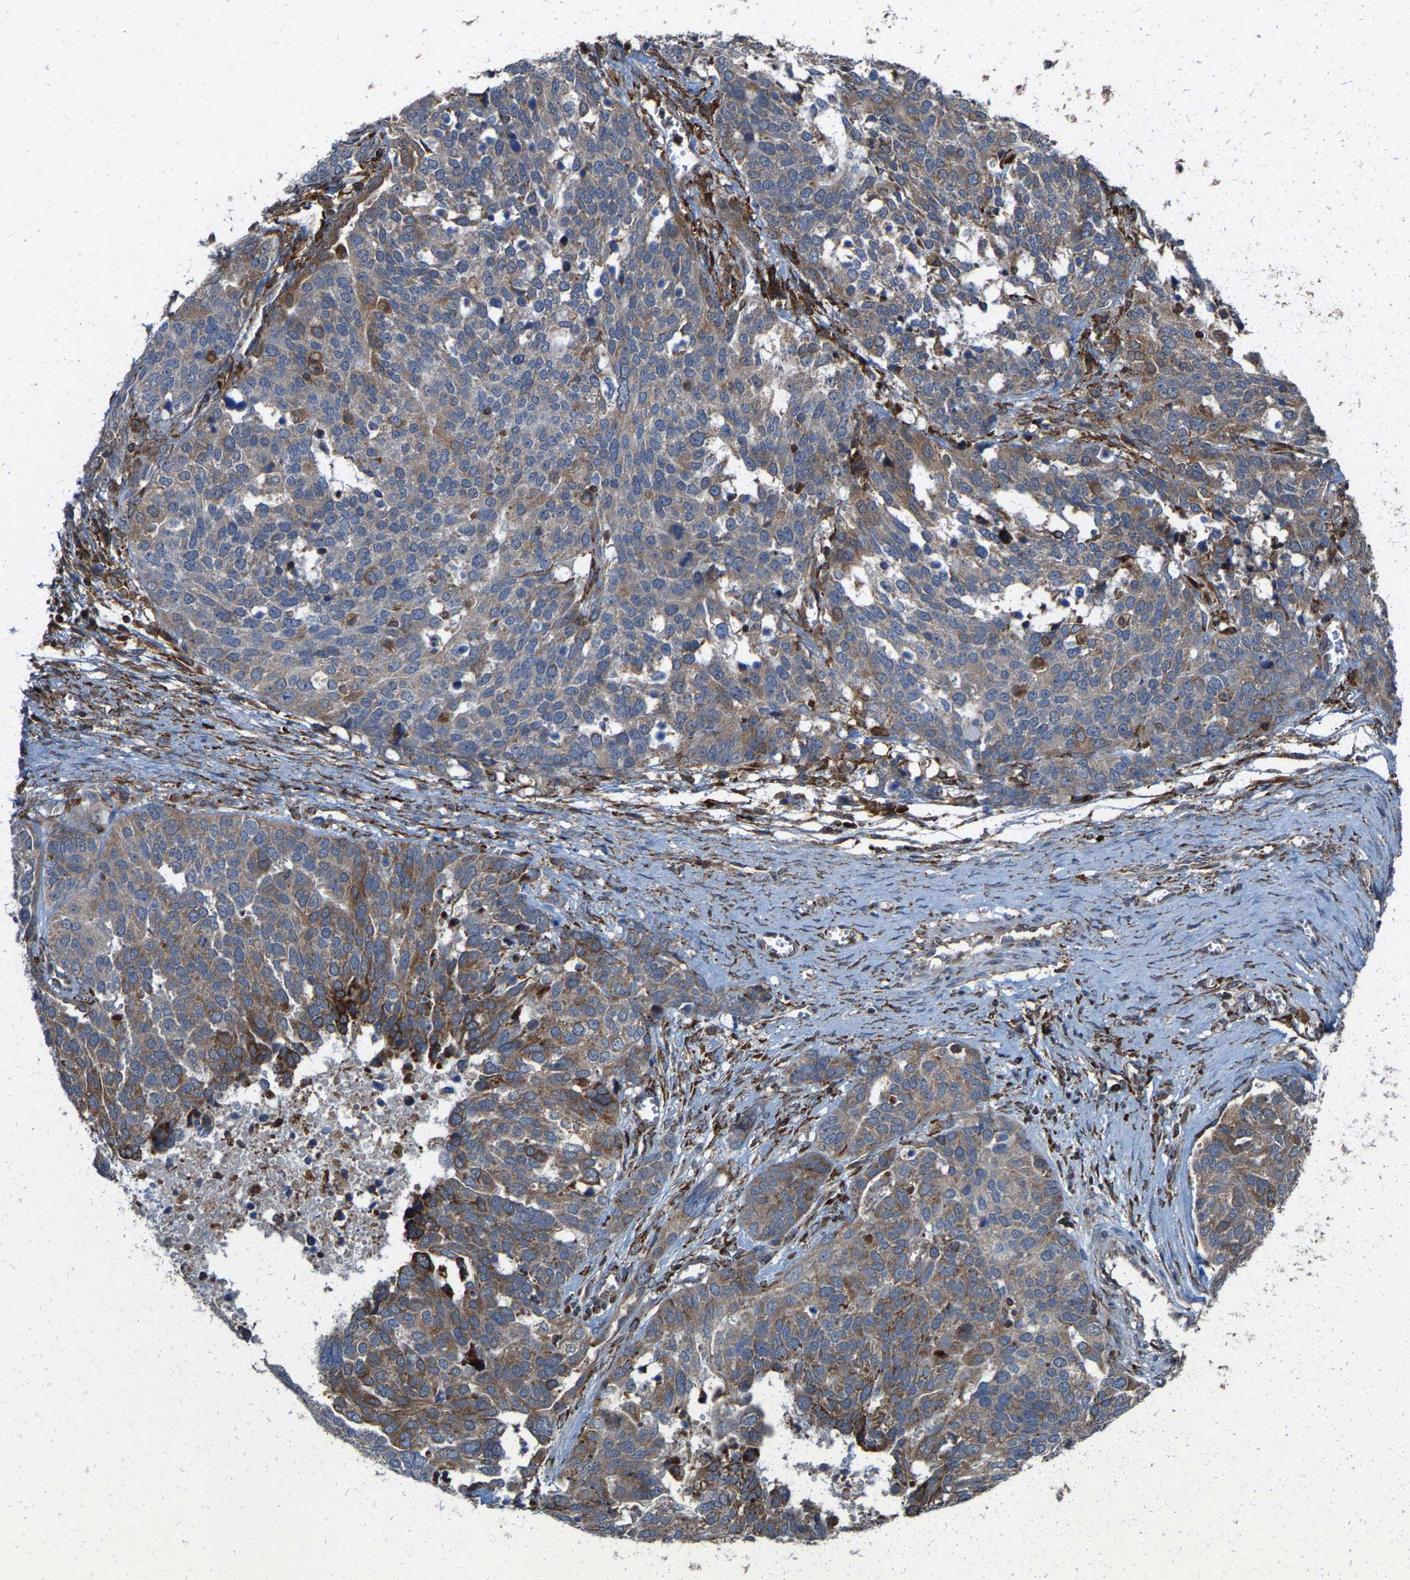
{"staining": {"intensity": "strong", "quantity": "<25%", "location": "cytoplasmic/membranous"}, "tissue": "ovarian cancer", "cell_type": "Tumor cells", "image_type": "cancer", "snomed": [{"axis": "morphology", "description": "Cystadenocarcinoma, serous, NOS"}, {"axis": "topography", "description": "Ovary"}], "caption": "Ovarian serous cystadenocarcinoma stained with DAB (3,3'-diaminobenzidine) immunohistochemistry shows medium levels of strong cytoplasmic/membranous positivity in about <25% of tumor cells.", "gene": "FGD3", "patient": {"sex": "female", "age": 44}}